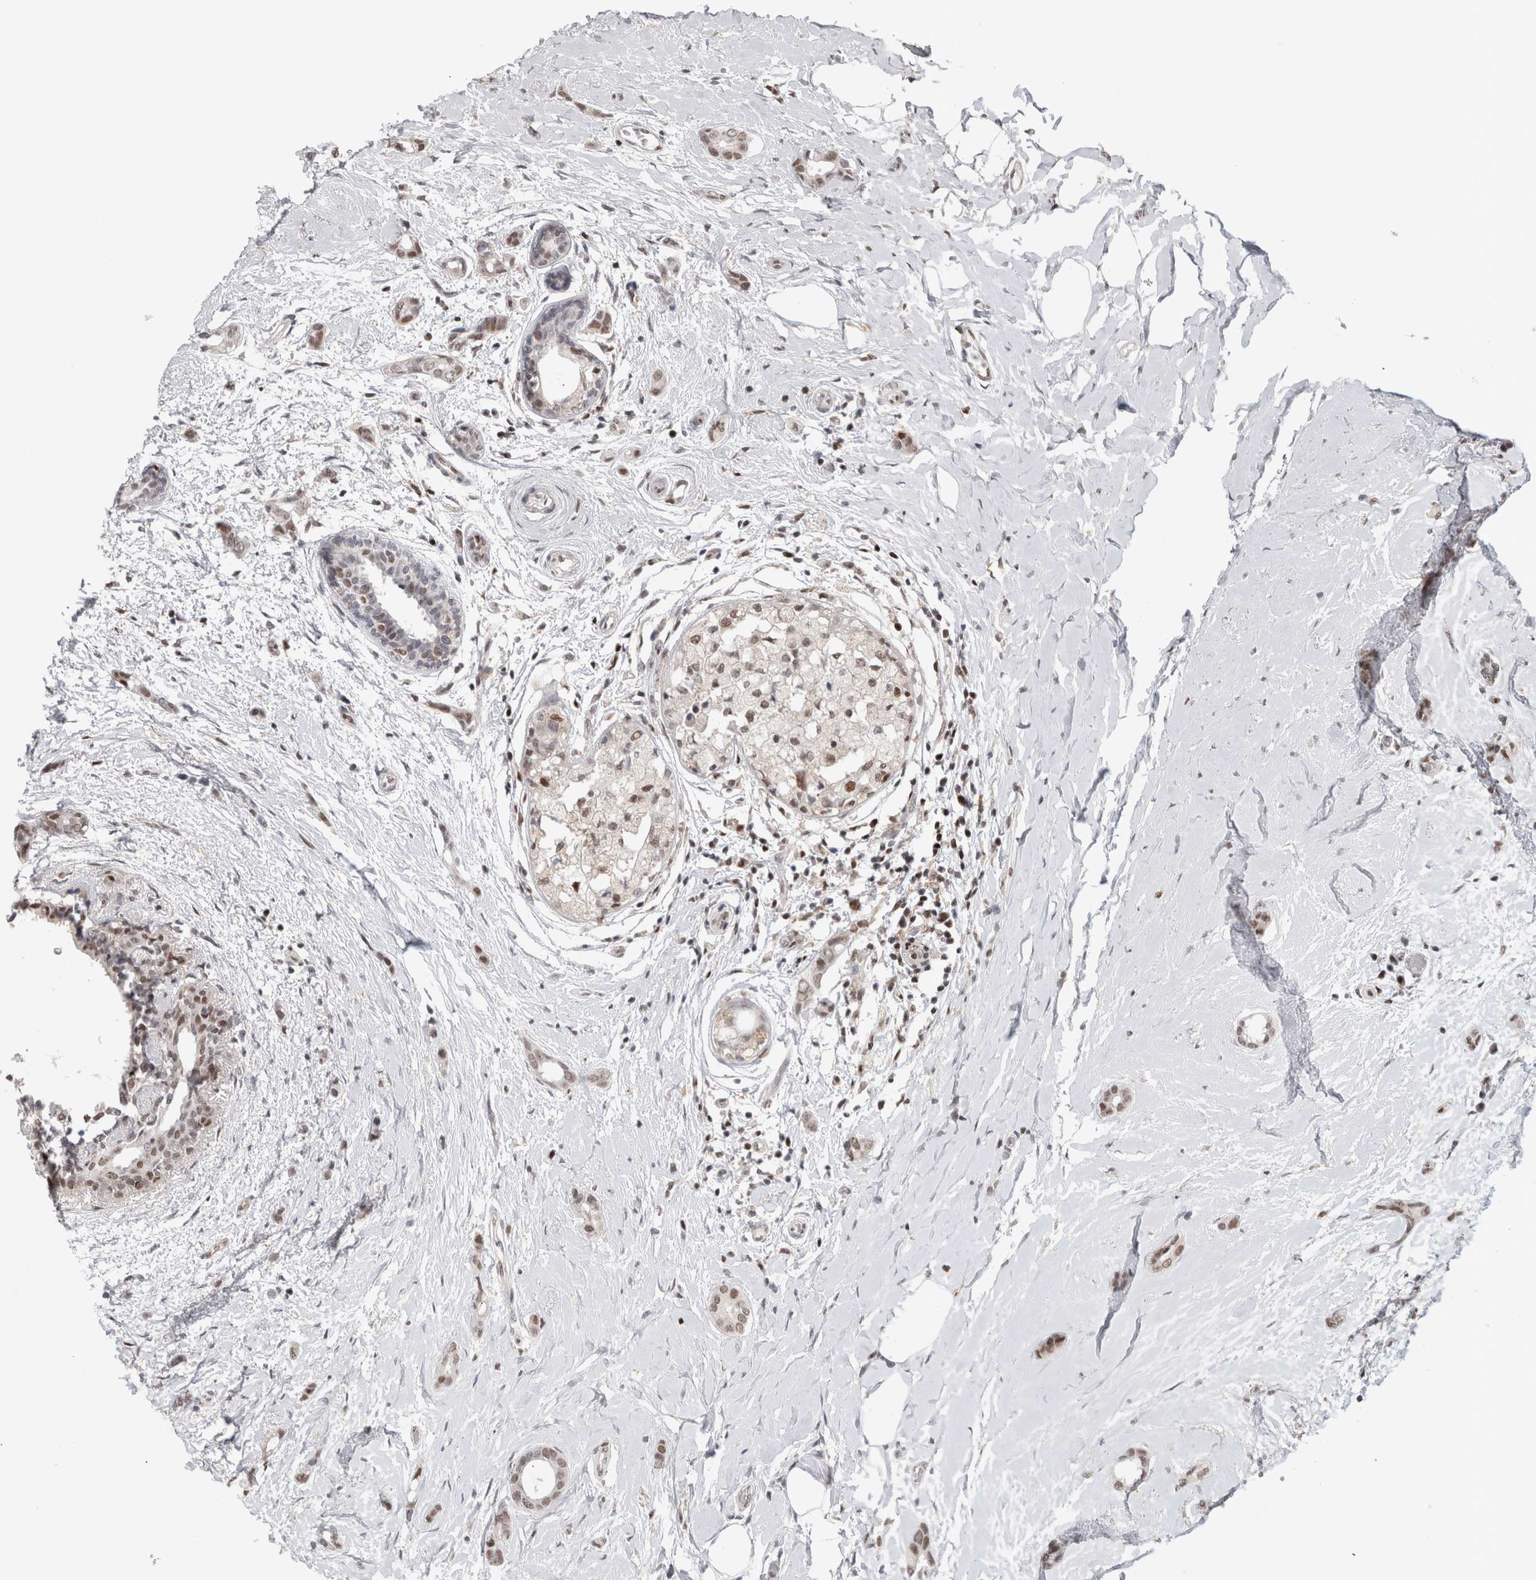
{"staining": {"intensity": "moderate", "quantity": "25%-75%", "location": "nuclear"}, "tissue": "breast cancer", "cell_type": "Tumor cells", "image_type": "cancer", "snomed": [{"axis": "morphology", "description": "Duct carcinoma"}, {"axis": "topography", "description": "Breast"}], "caption": "Immunohistochemistry micrograph of neoplastic tissue: intraductal carcinoma (breast) stained using IHC shows medium levels of moderate protein expression localized specifically in the nuclear of tumor cells, appearing as a nuclear brown color.", "gene": "SRARP", "patient": {"sex": "female", "age": 55}}